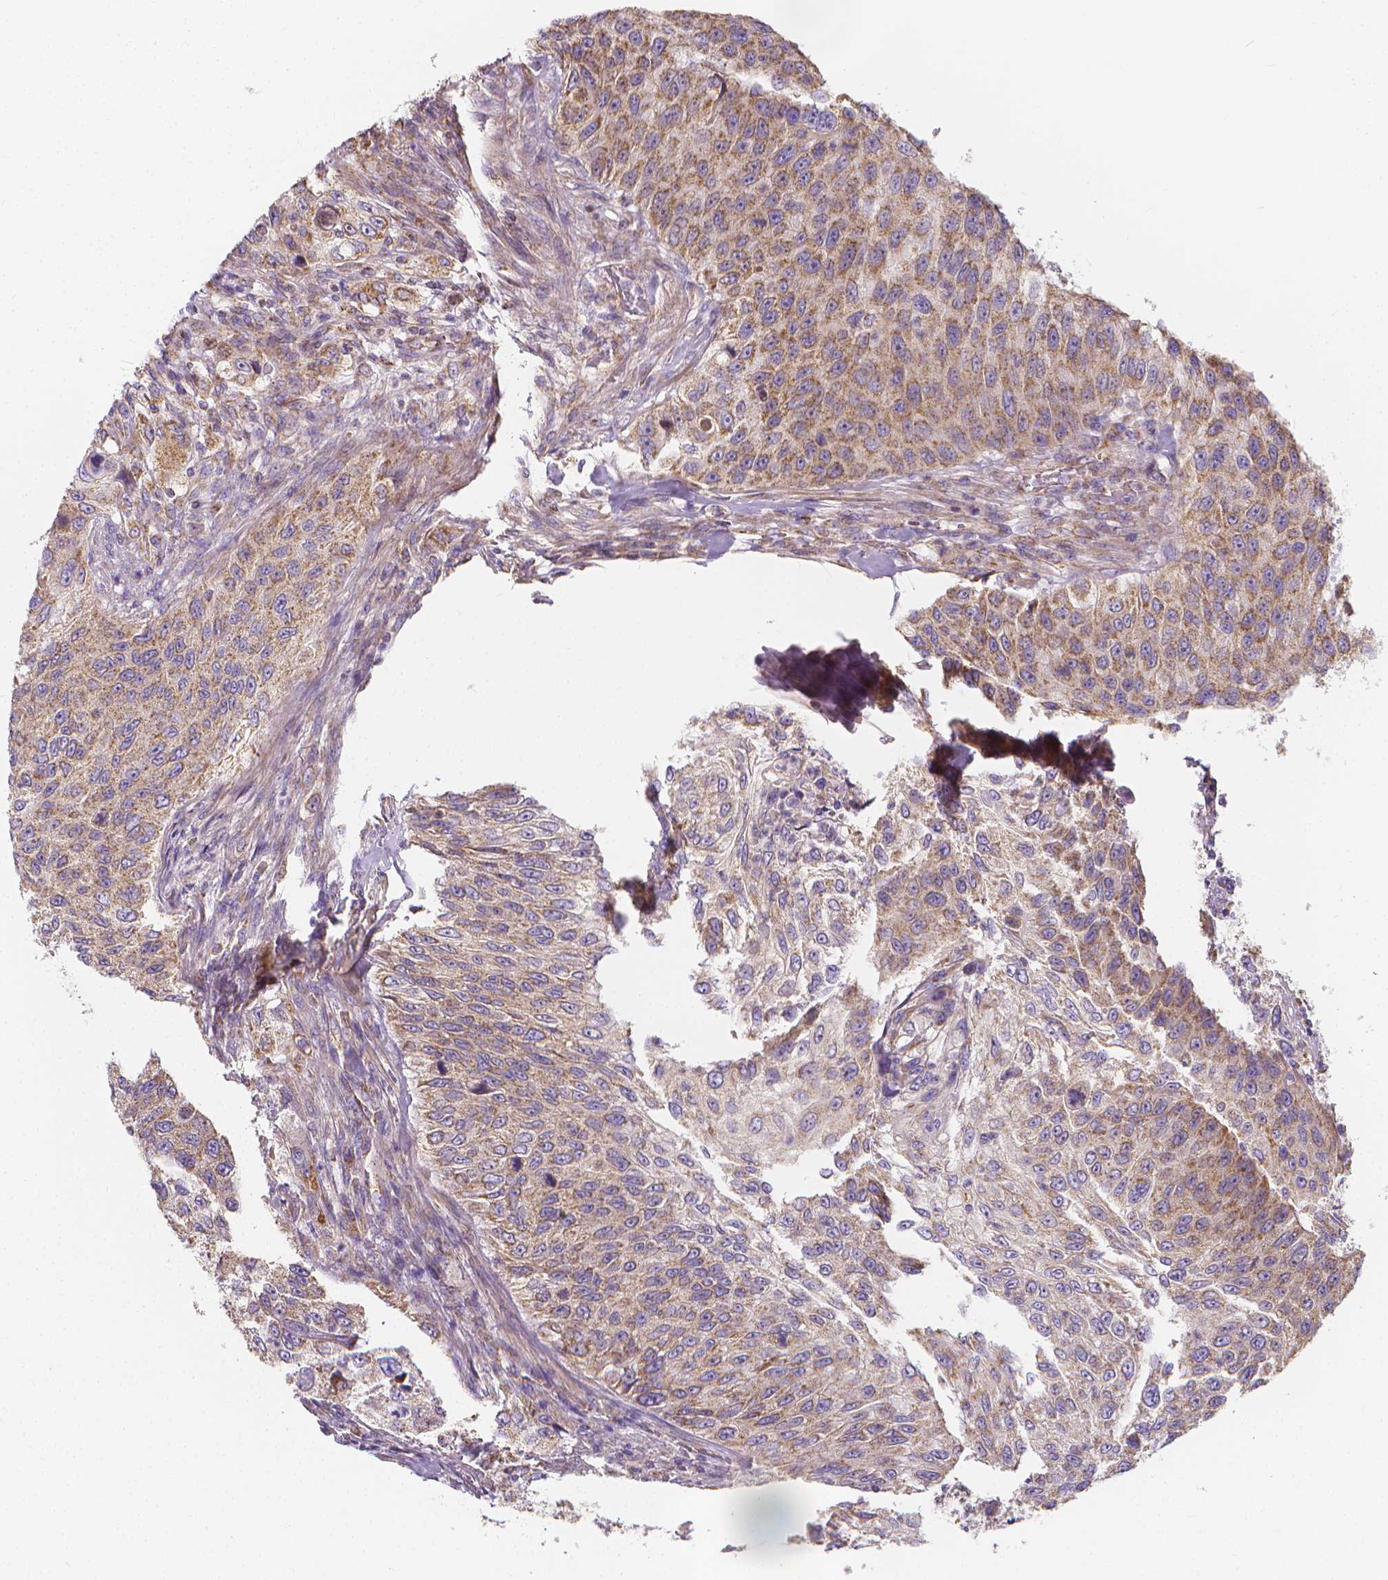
{"staining": {"intensity": "weak", "quantity": ">75%", "location": "cytoplasmic/membranous"}, "tissue": "urothelial cancer", "cell_type": "Tumor cells", "image_type": "cancer", "snomed": [{"axis": "morphology", "description": "Urothelial carcinoma, High grade"}, {"axis": "topography", "description": "Urinary bladder"}], "caption": "Immunohistochemical staining of human high-grade urothelial carcinoma exhibits low levels of weak cytoplasmic/membranous protein positivity in approximately >75% of tumor cells. (DAB IHC, brown staining for protein, blue staining for nuclei).", "gene": "SNCAIP", "patient": {"sex": "female", "age": 60}}